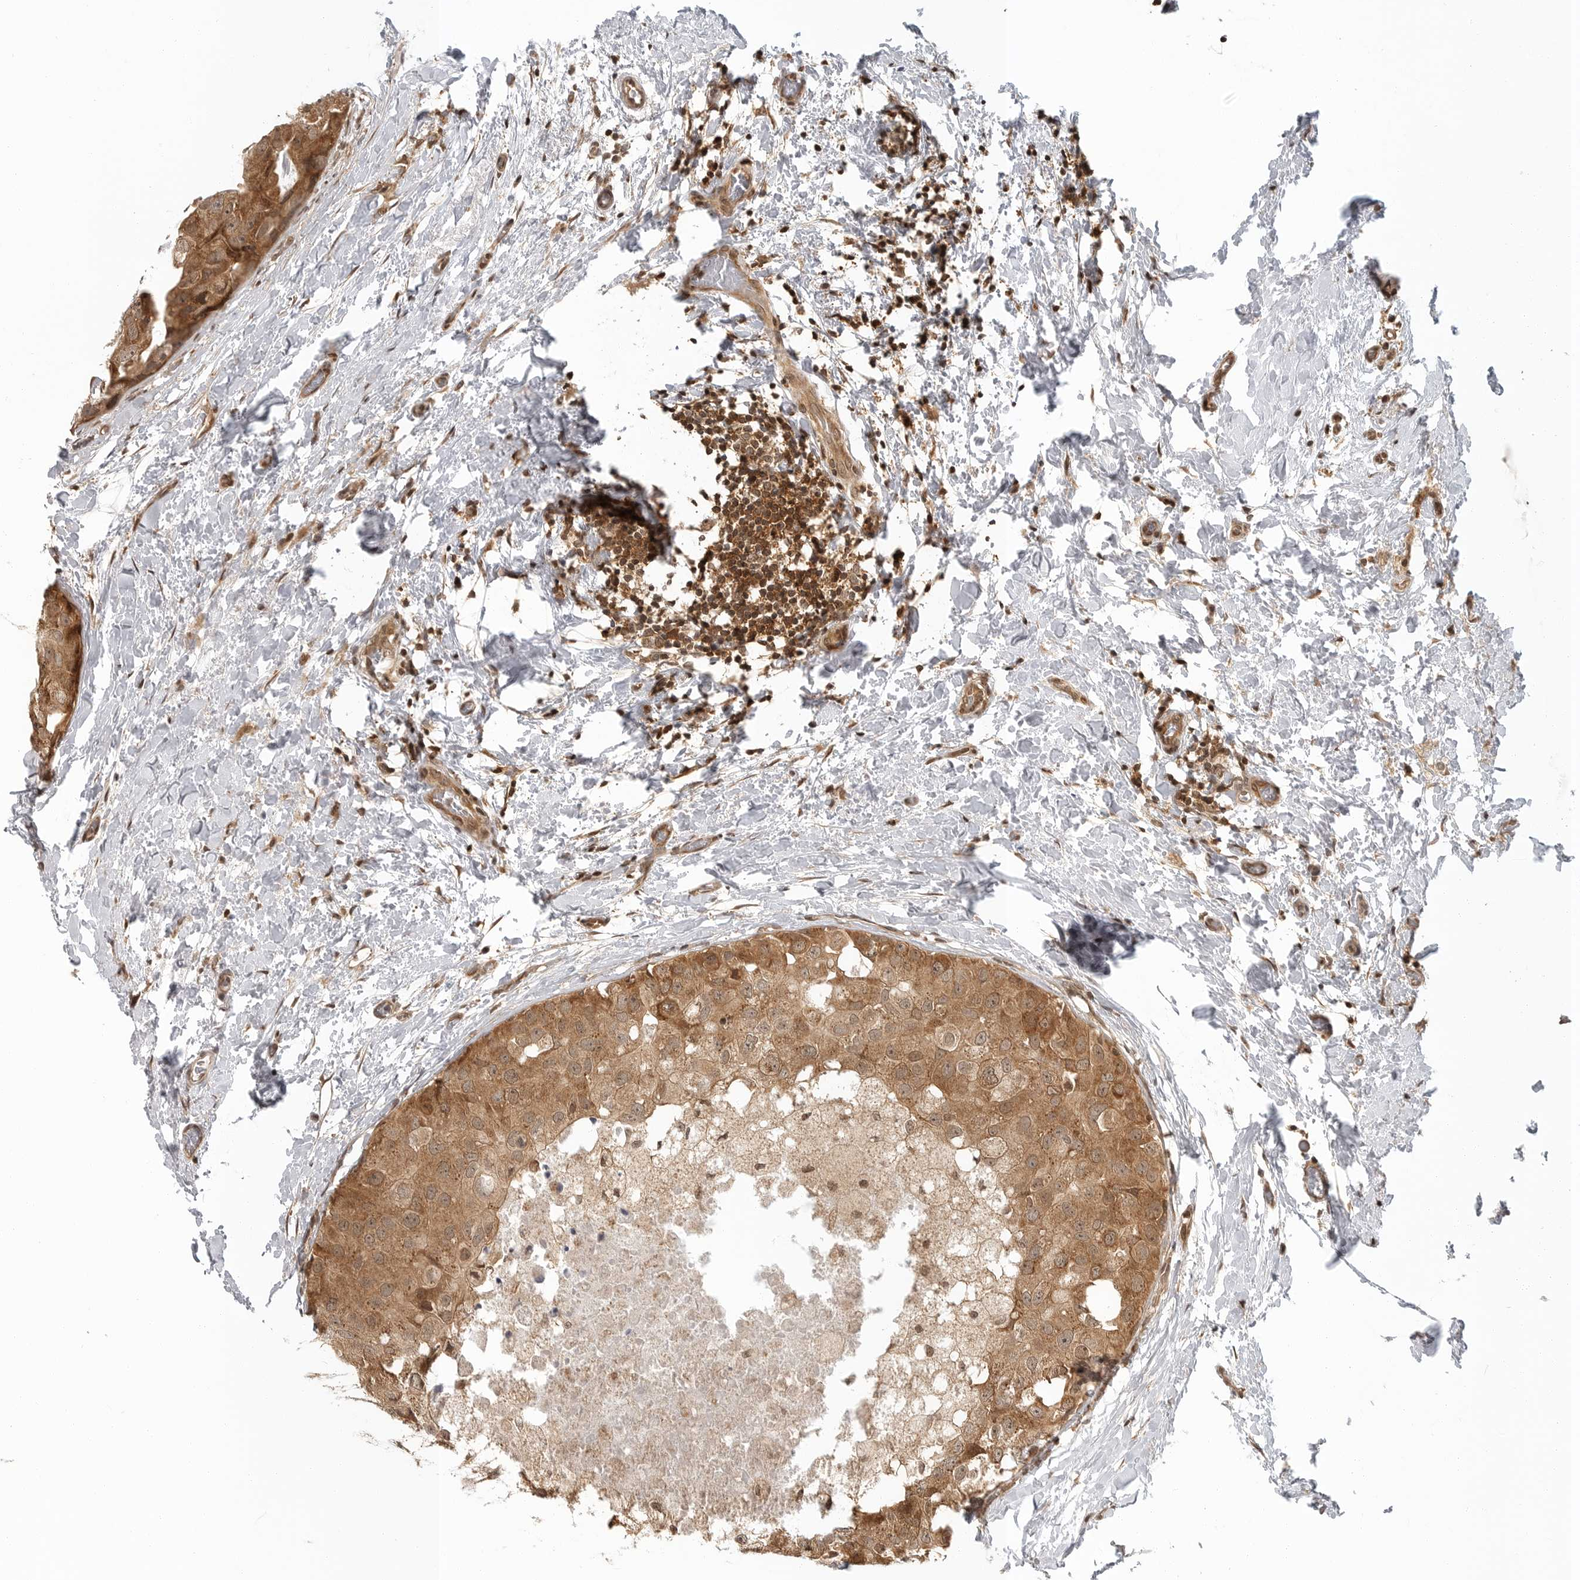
{"staining": {"intensity": "strong", "quantity": ">75%", "location": "cytoplasmic/membranous"}, "tissue": "breast cancer", "cell_type": "Tumor cells", "image_type": "cancer", "snomed": [{"axis": "morphology", "description": "Duct carcinoma"}, {"axis": "topography", "description": "Breast"}], "caption": "Breast cancer (intraductal carcinoma) stained for a protein (brown) exhibits strong cytoplasmic/membranous positive expression in approximately >75% of tumor cells.", "gene": "SZRD1", "patient": {"sex": "female", "age": 62}}